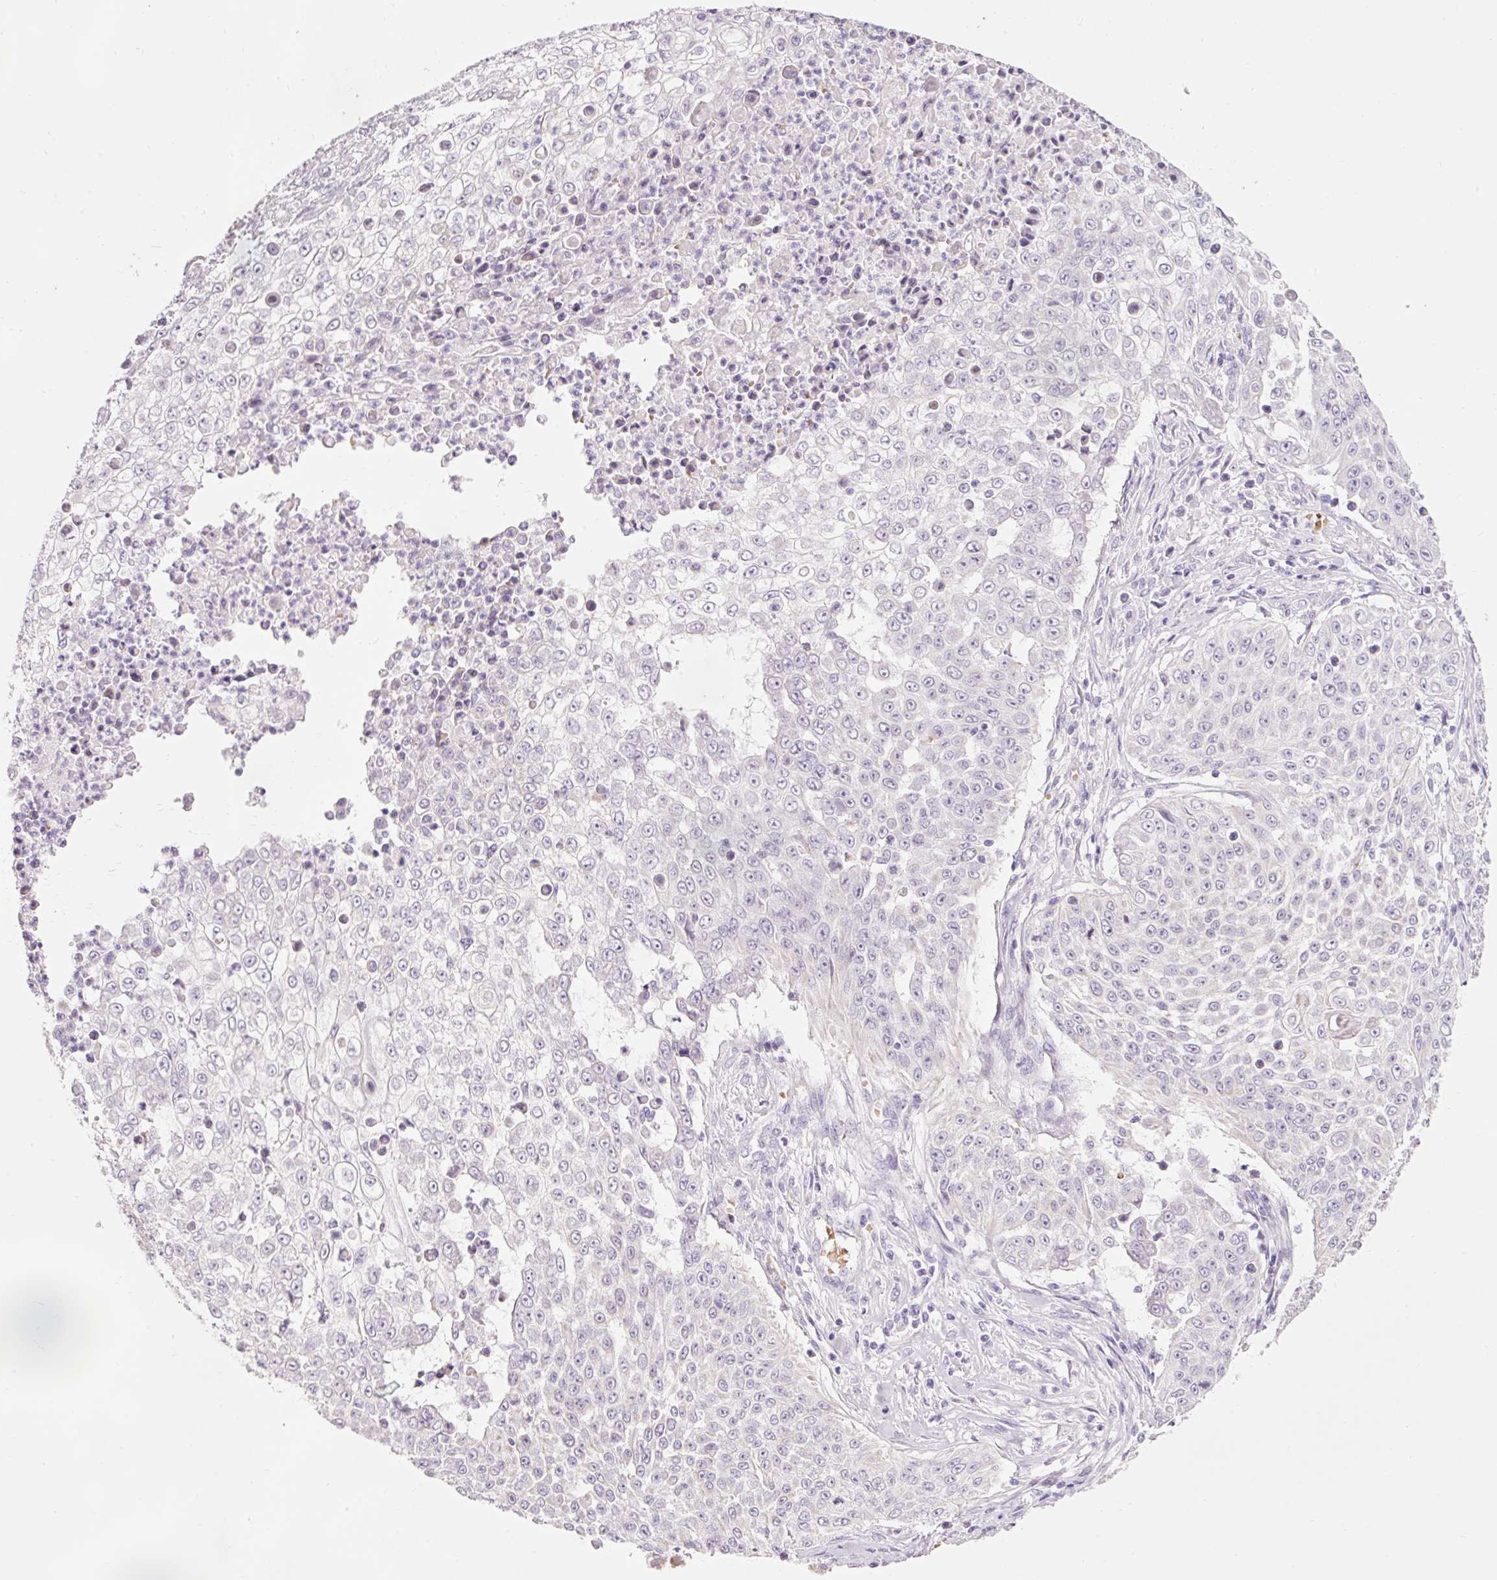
{"staining": {"intensity": "negative", "quantity": "none", "location": "none"}, "tissue": "skin cancer", "cell_type": "Tumor cells", "image_type": "cancer", "snomed": [{"axis": "morphology", "description": "Squamous cell carcinoma, NOS"}, {"axis": "topography", "description": "Skin"}], "caption": "Human skin cancer stained for a protein using IHC shows no positivity in tumor cells.", "gene": "DHRS11", "patient": {"sex": "male", "age": 24}}